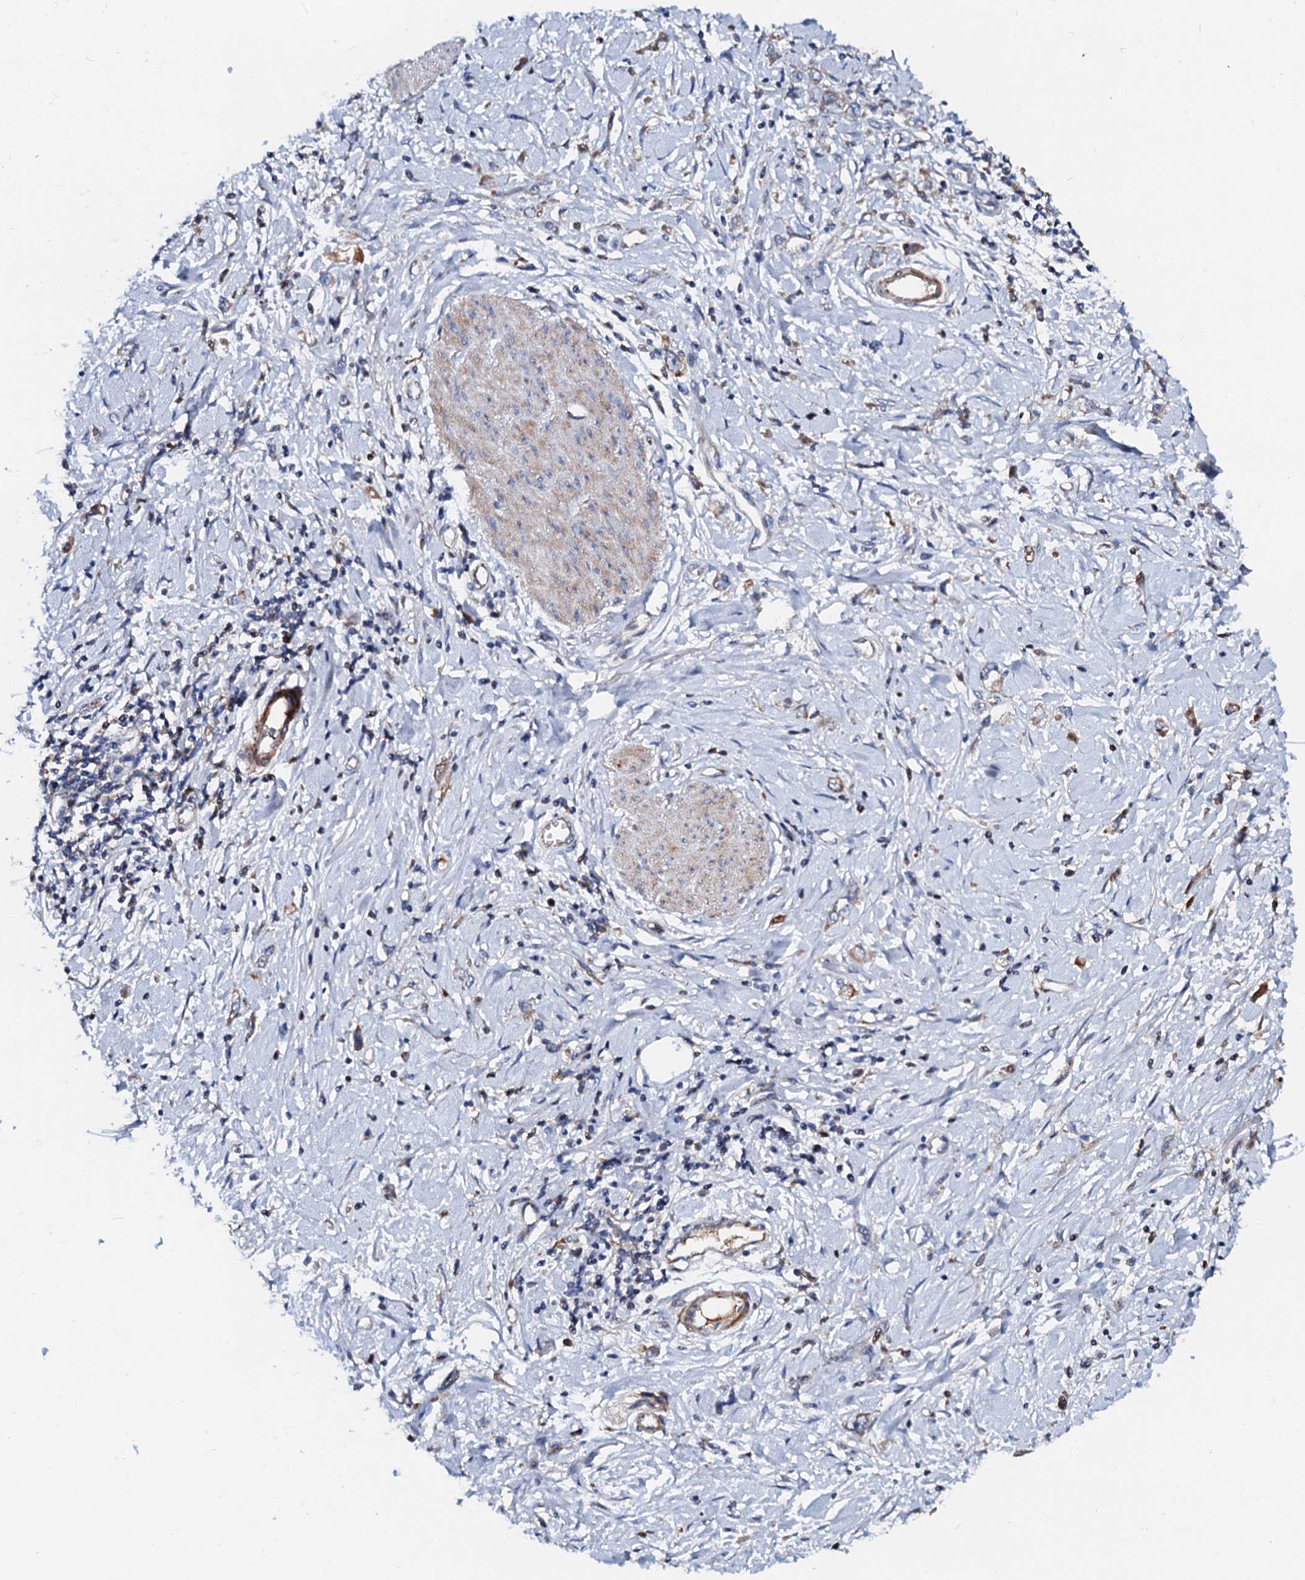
{"staining": {"intensity": "moderate", "quantity": "25%-75%", "location": "cytoplasmic/membranous"}, "tissue": "stomach cancer", "cell_type": "Tumor cells", "image_type": "cancer", "snomed": [{"axis": "morphology", "description": "Adenocarcinoma, NOS"}, {"axis": "topography", "description": "Stomach"}], "caption": "Protein expression analysis of human stomach adenocarcinoma reveals moderate cytoplasmic/membranous positivity in approximately 25%-75% of tumor cells.", "gene": "SLC10A7", "patient": {"sex": "female", "age": 76}}